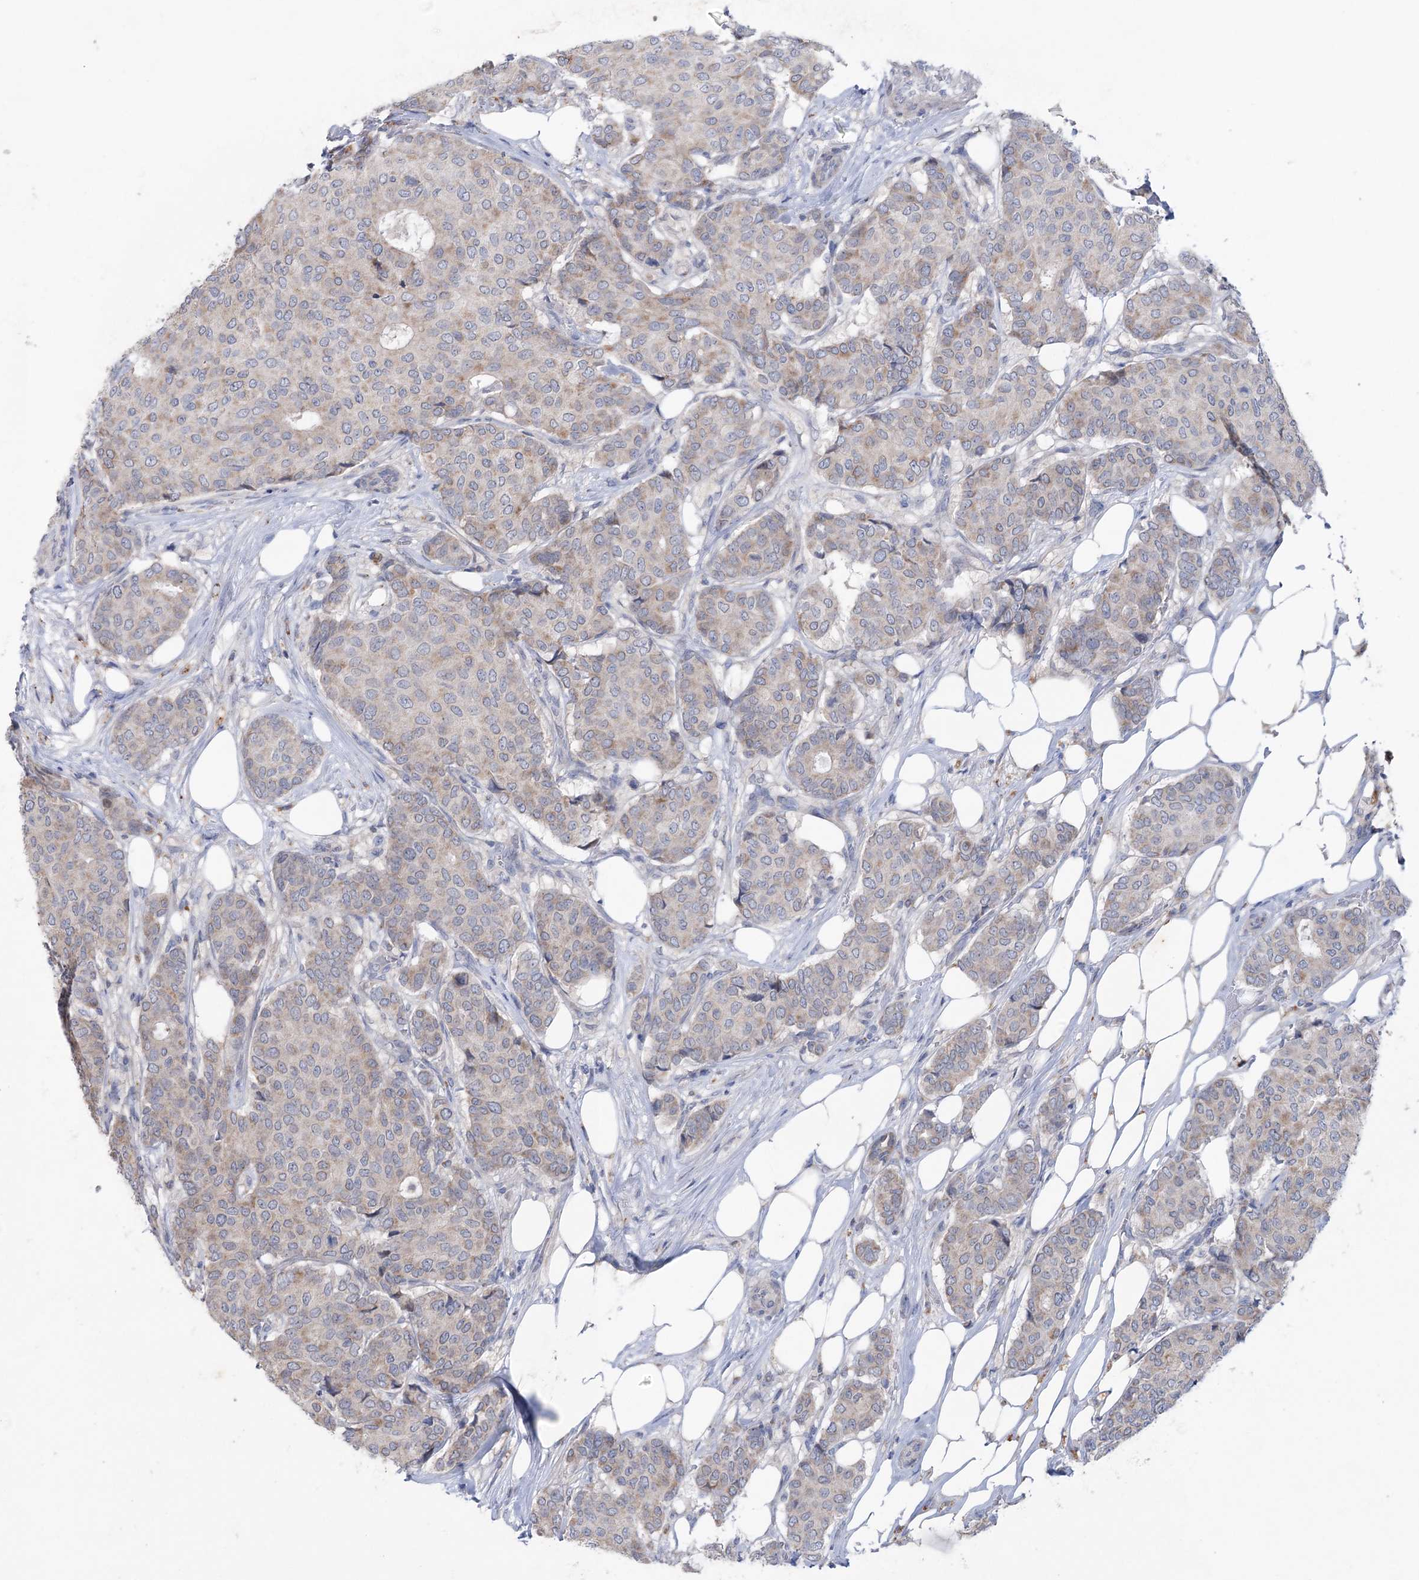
{"staining": {"intensity": "weak", "quantity": "<25%", "location": "cytoplasmic/membranous"}, "tissue": "breast cancer", "cell_type": "Tumor cells", "image_type": "cancer", "snomed": [{"axis": "morphology", "description": "Duct carcinoma"}, {"axis": "topography", "description": "Breast"}], "caption": "This photomicrograph is of breast infiltrating ductal carcinoma stained with immunohistochemistry to label a protein in brown with the nuclei are counter-stained blue. There is no expression in tumor cells.", "gene": "MTCH2", "patient": {"sex": "female", "age": 75}}